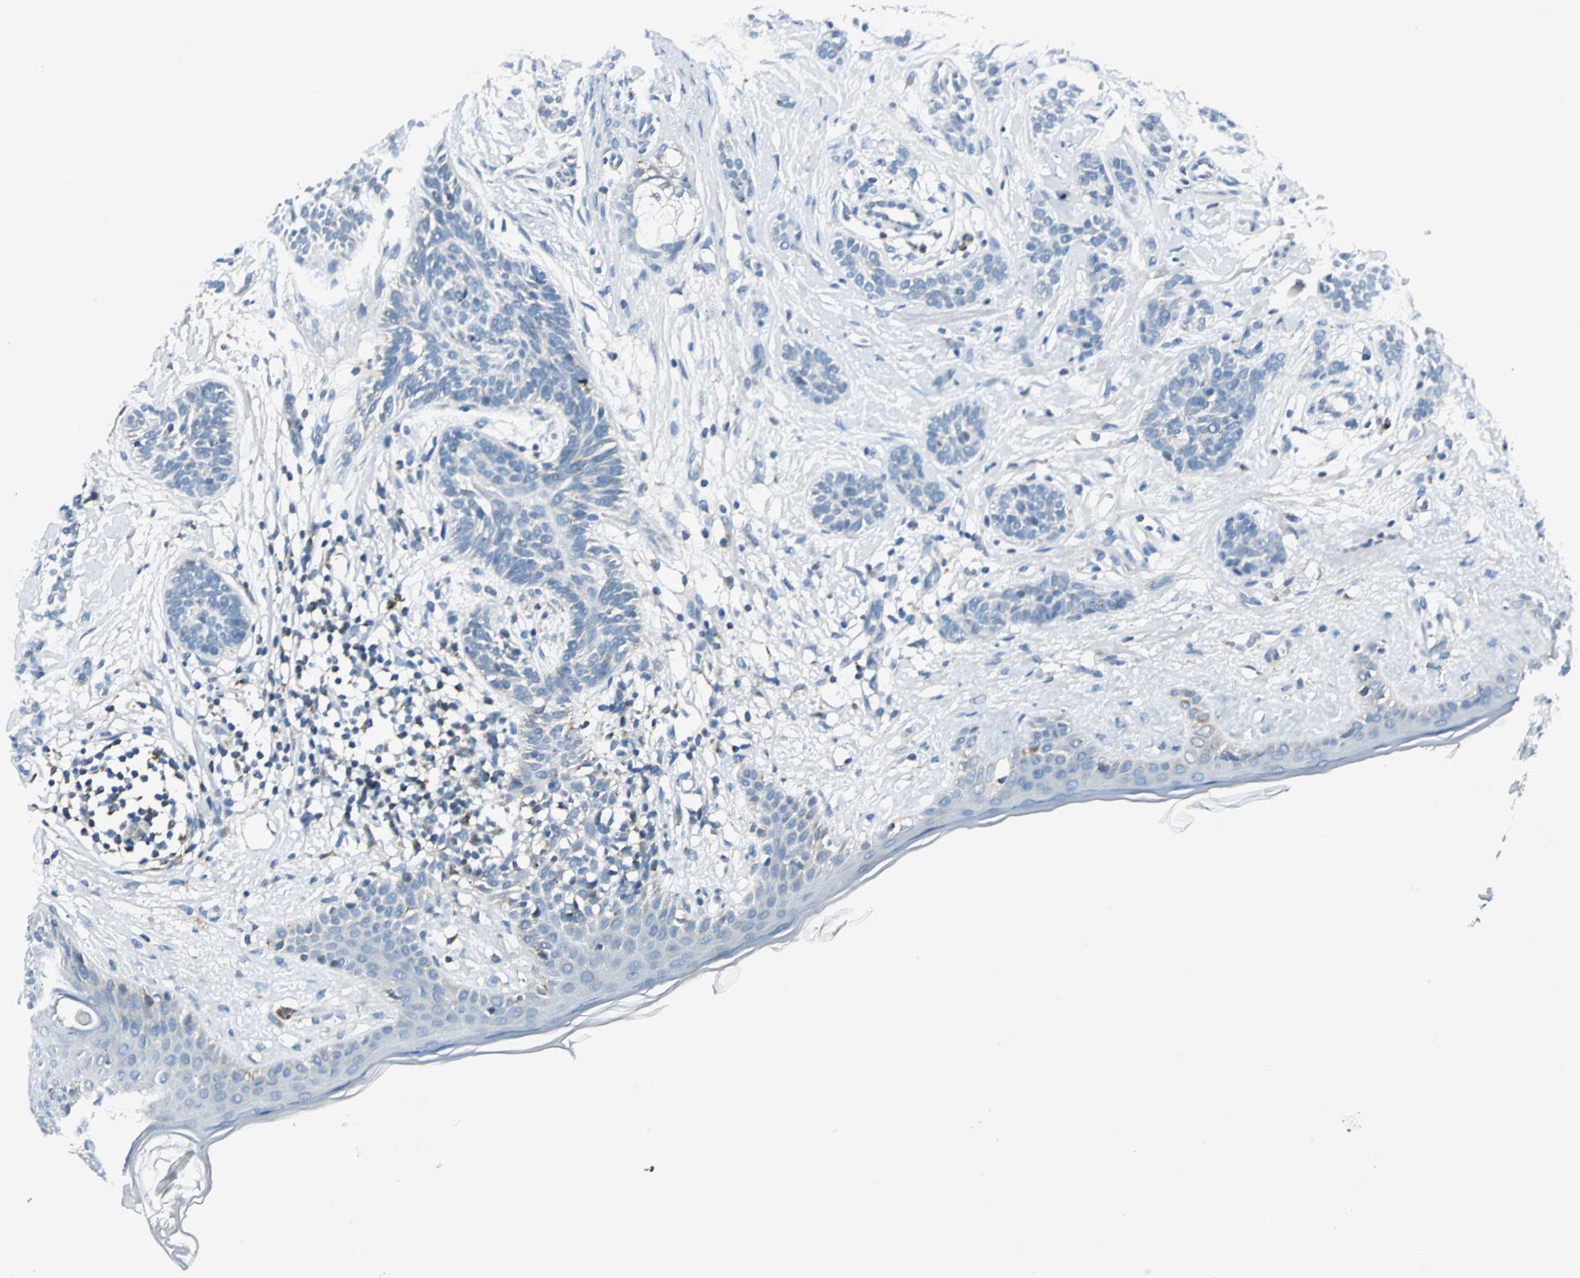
{"staining": {"intensity": "negative", "quantity": "none", "location": "none"}, "tissue": "skin cancer", "cell_type": "Tumor cells", "image_type": "cancer", "snomed": [{"axis": "morphology", "description": "Normal tissue, NOS"}, {"axis": "morphology", "description": "Basal cell carcinoma"}, {"axis": "topography", "description": "Skin"}], "caption": "A photomicrograph of skin basal cell carcinoma stained for a protein displays no brown staining in tumor cells.", "gene": "ACADM", "patient": {"sex": "male", "age": 63}}